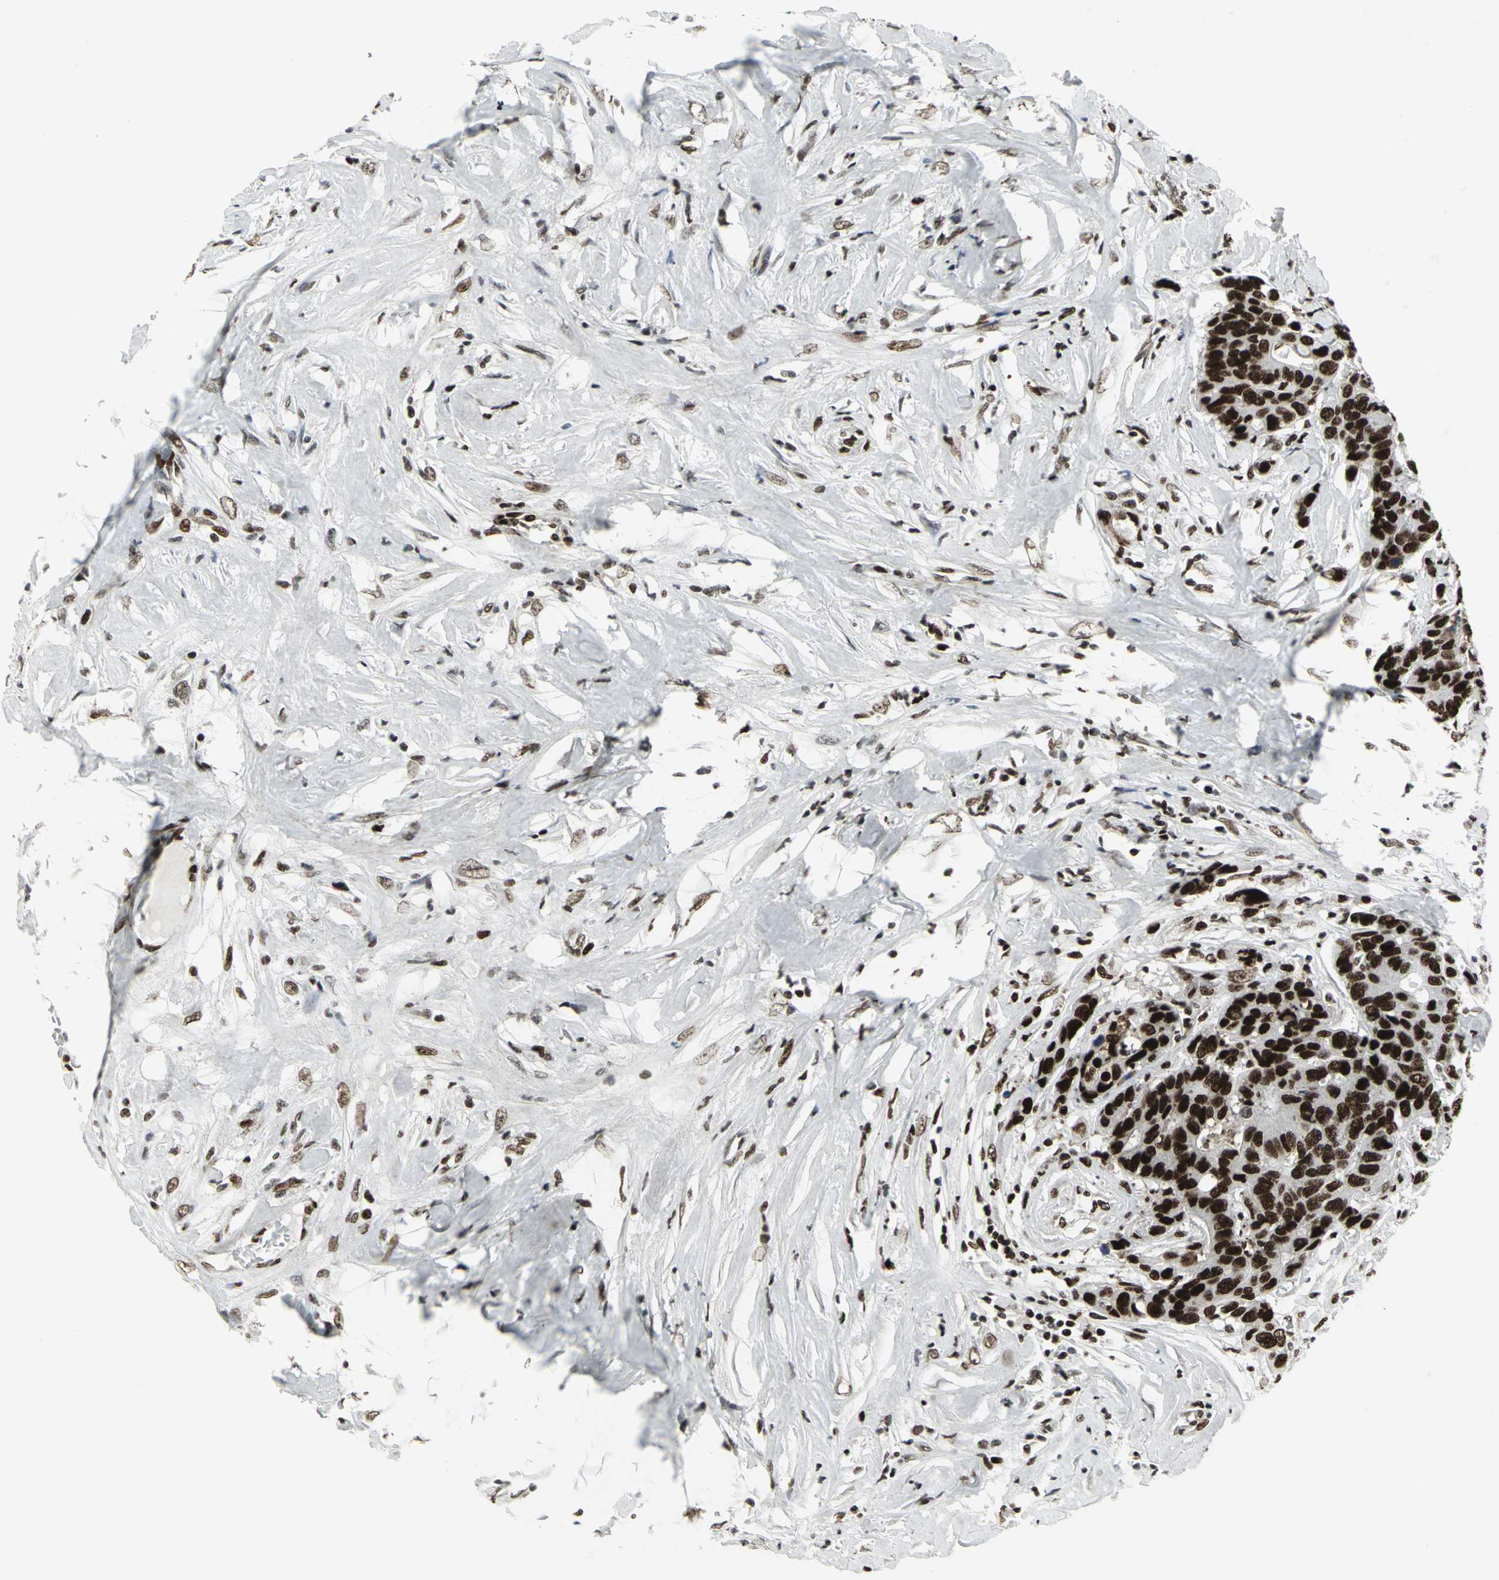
{"staining": {"intensity": "strong", "quantity": ">75%", "location": "nuclear"}, "tissue": "colorectal cancer", "cell_type": "Tumor cells", "image_type": "cancer", "snomed": [{"axis": "morphology", "description": "Adenocarcinoma, NOS"}, {"axis": "topography", "description": "Rectum"}], "caption": "DAB immunohistochemical staining of colorectal cancer displays strong nuclear protein expression in about >75% of tumor cells.", "gene": "SMARCA4", "patient": {"sex": "male", "age": 55}}